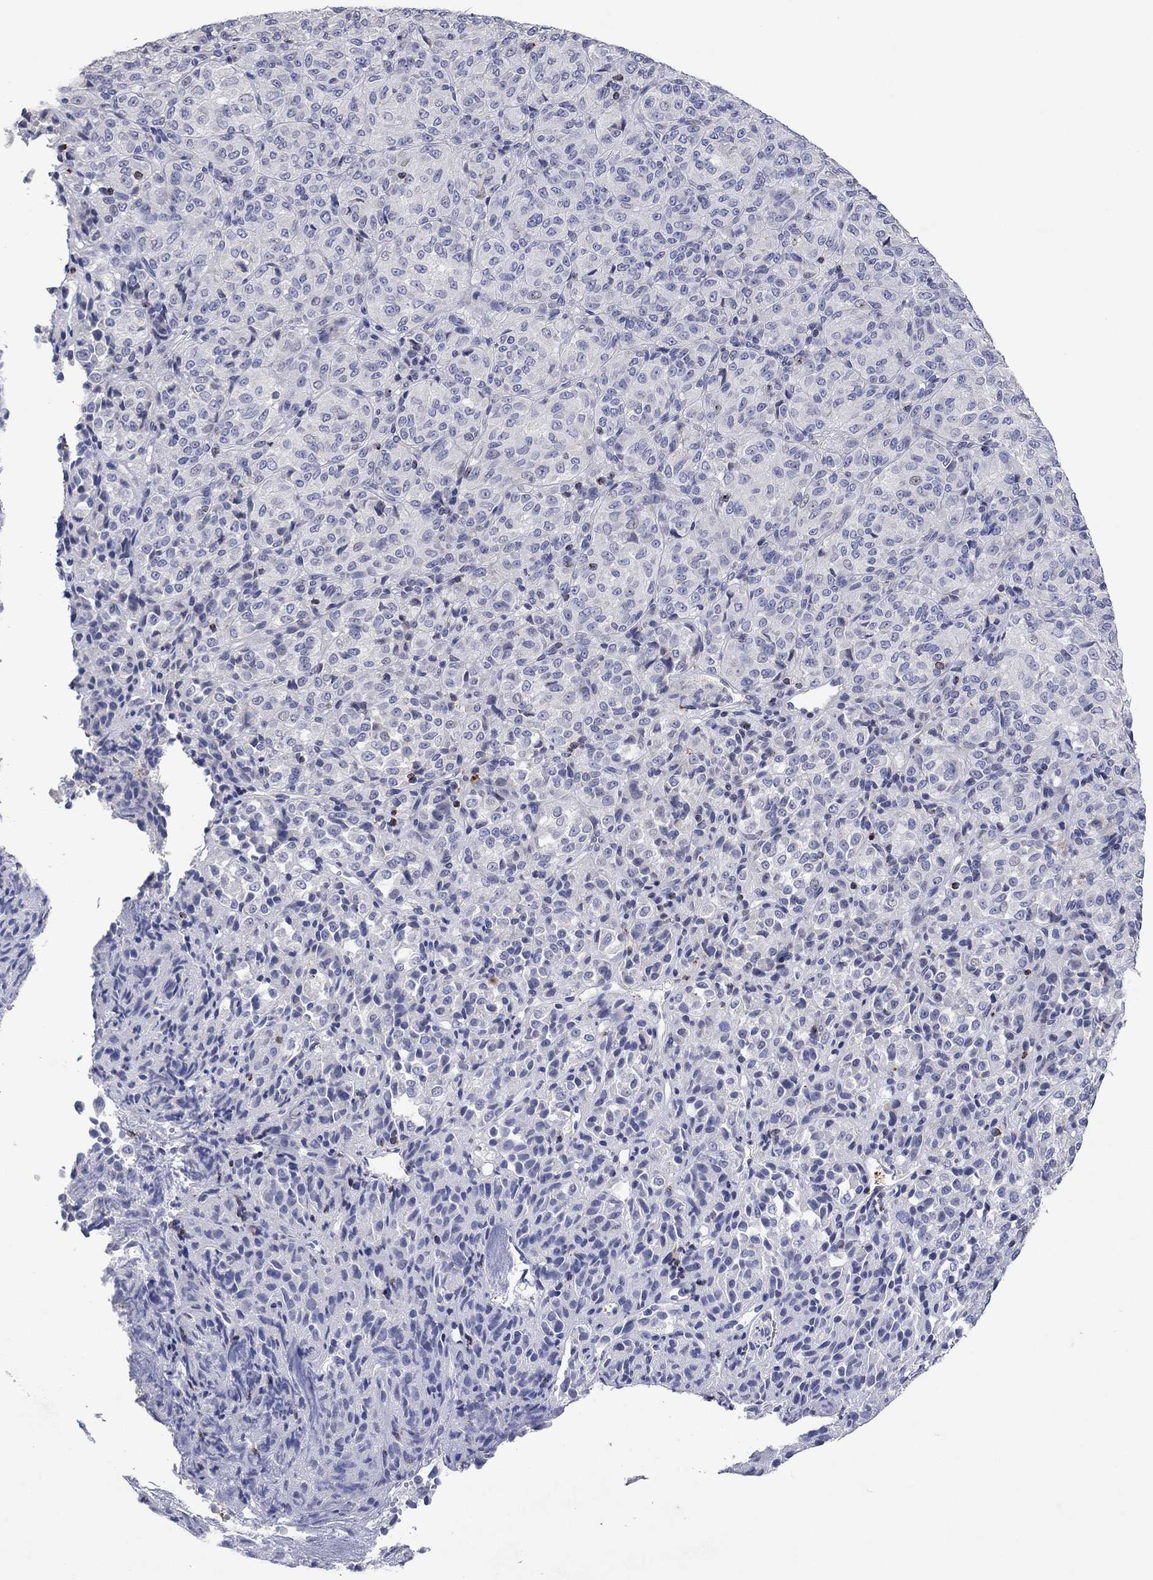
{"staining": {"intensity": "negative", "quantity": "none", "location": "none"}, "tissue": "melanoma", "cell_type": "Tumor cells", "image_type": "cancer", "snomed": [{"axis": "morphology", "description": "Malignant melanoma, Metastatic site"}, {"axis": "topography", "description": "Brain"}], "caption": "IHC image of melanoma stained for a protein (brown), which demonstrates no expression in tumor cells.", "gene": "CCL5", "patient": {"sex": "female", "age": 56}}